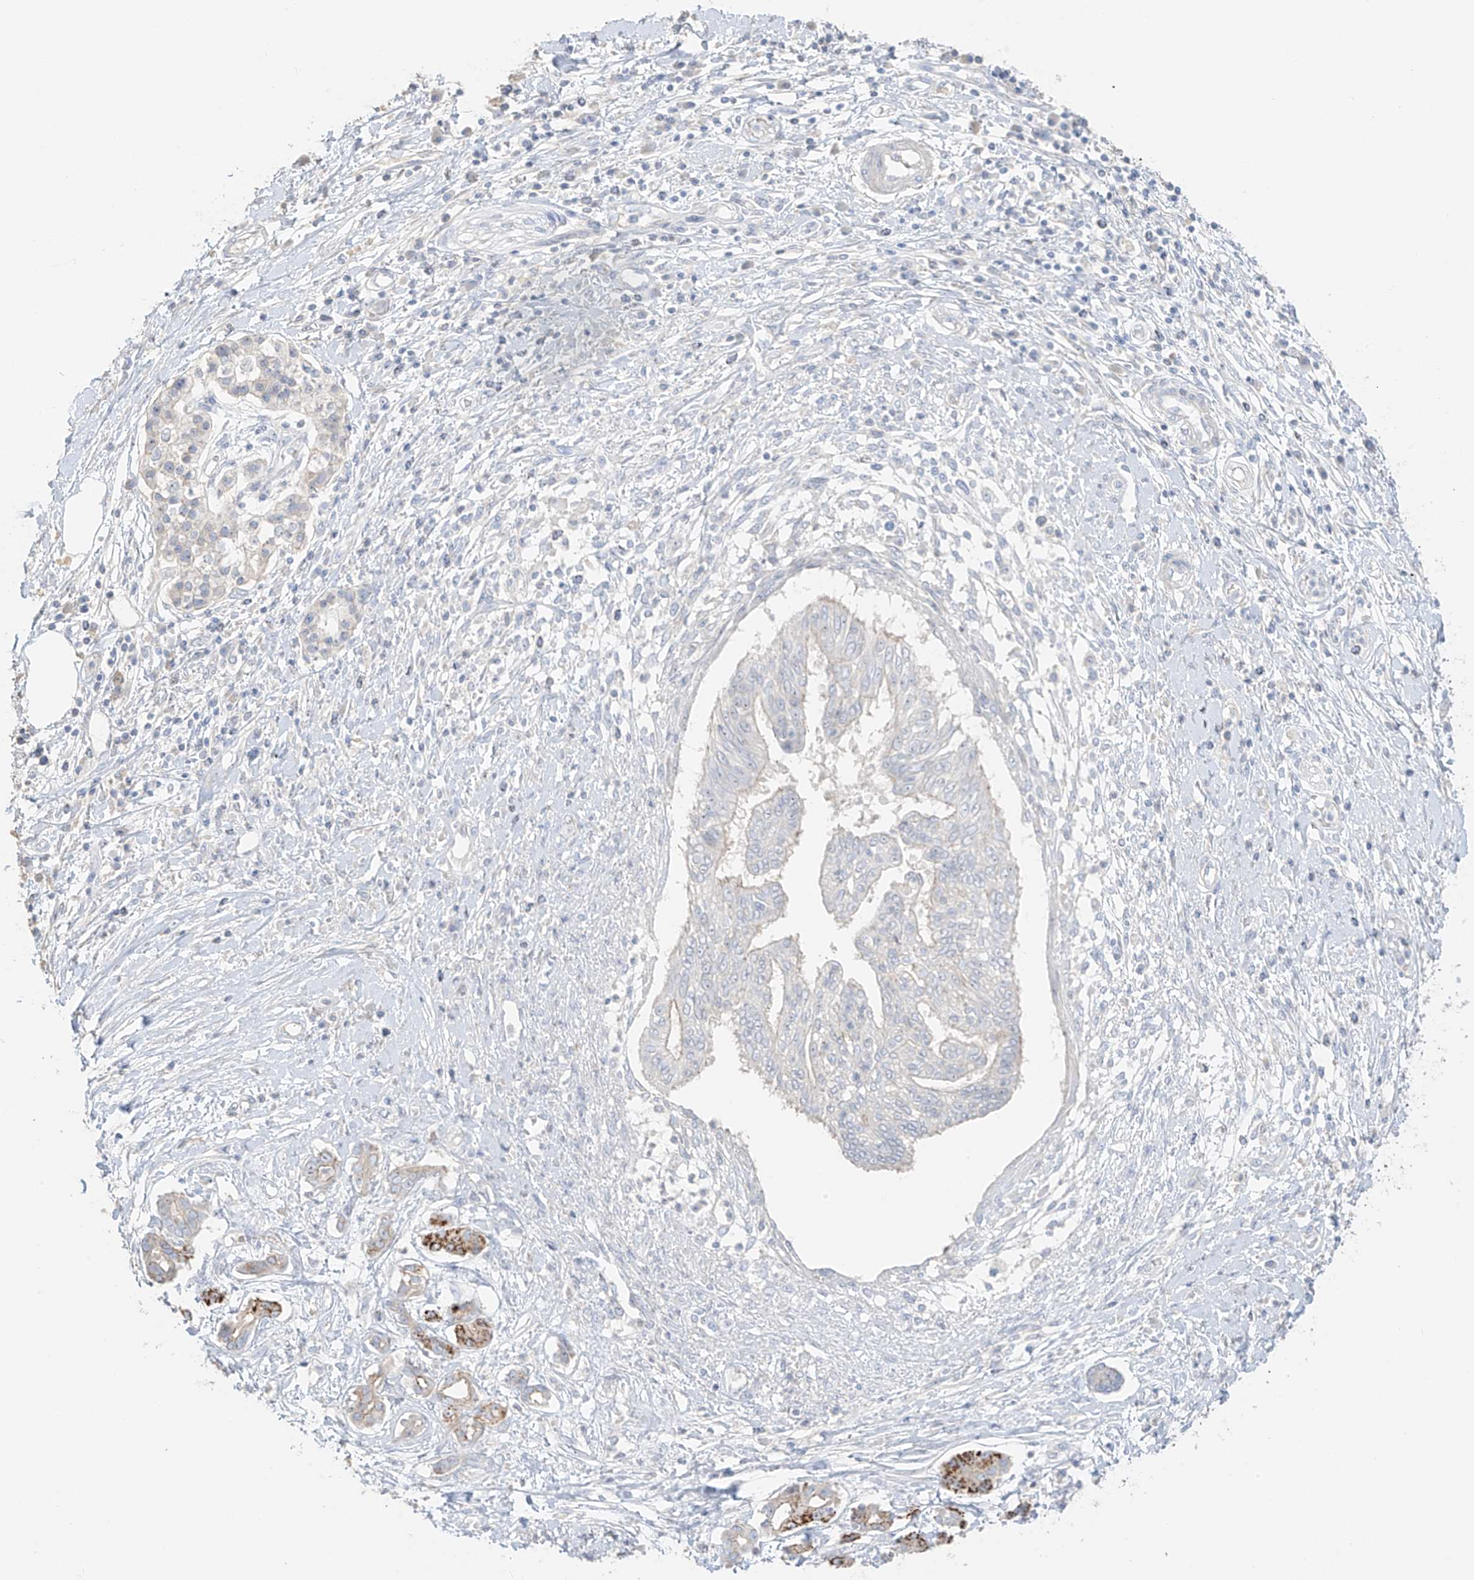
{"staining": {"intensity": "negative", "quantity": "none", "location": "none"}, "tissue": "pancreatic cancer", "cell_type": "Tumor cells", "image_type": "cancer", "snomed": [{"axis": "morphology", "description": "Adenocarcinoma, NOS"}, {"axis": "topography", "description": "Pancreas"}], "caption": "This is a photomicrograph of immunohistochemistry staining of pancreatic cancer, which shows no staining in tumor cells.", "gene": "ZBTB41", "patient": {"sex": "female", "age": 56}}